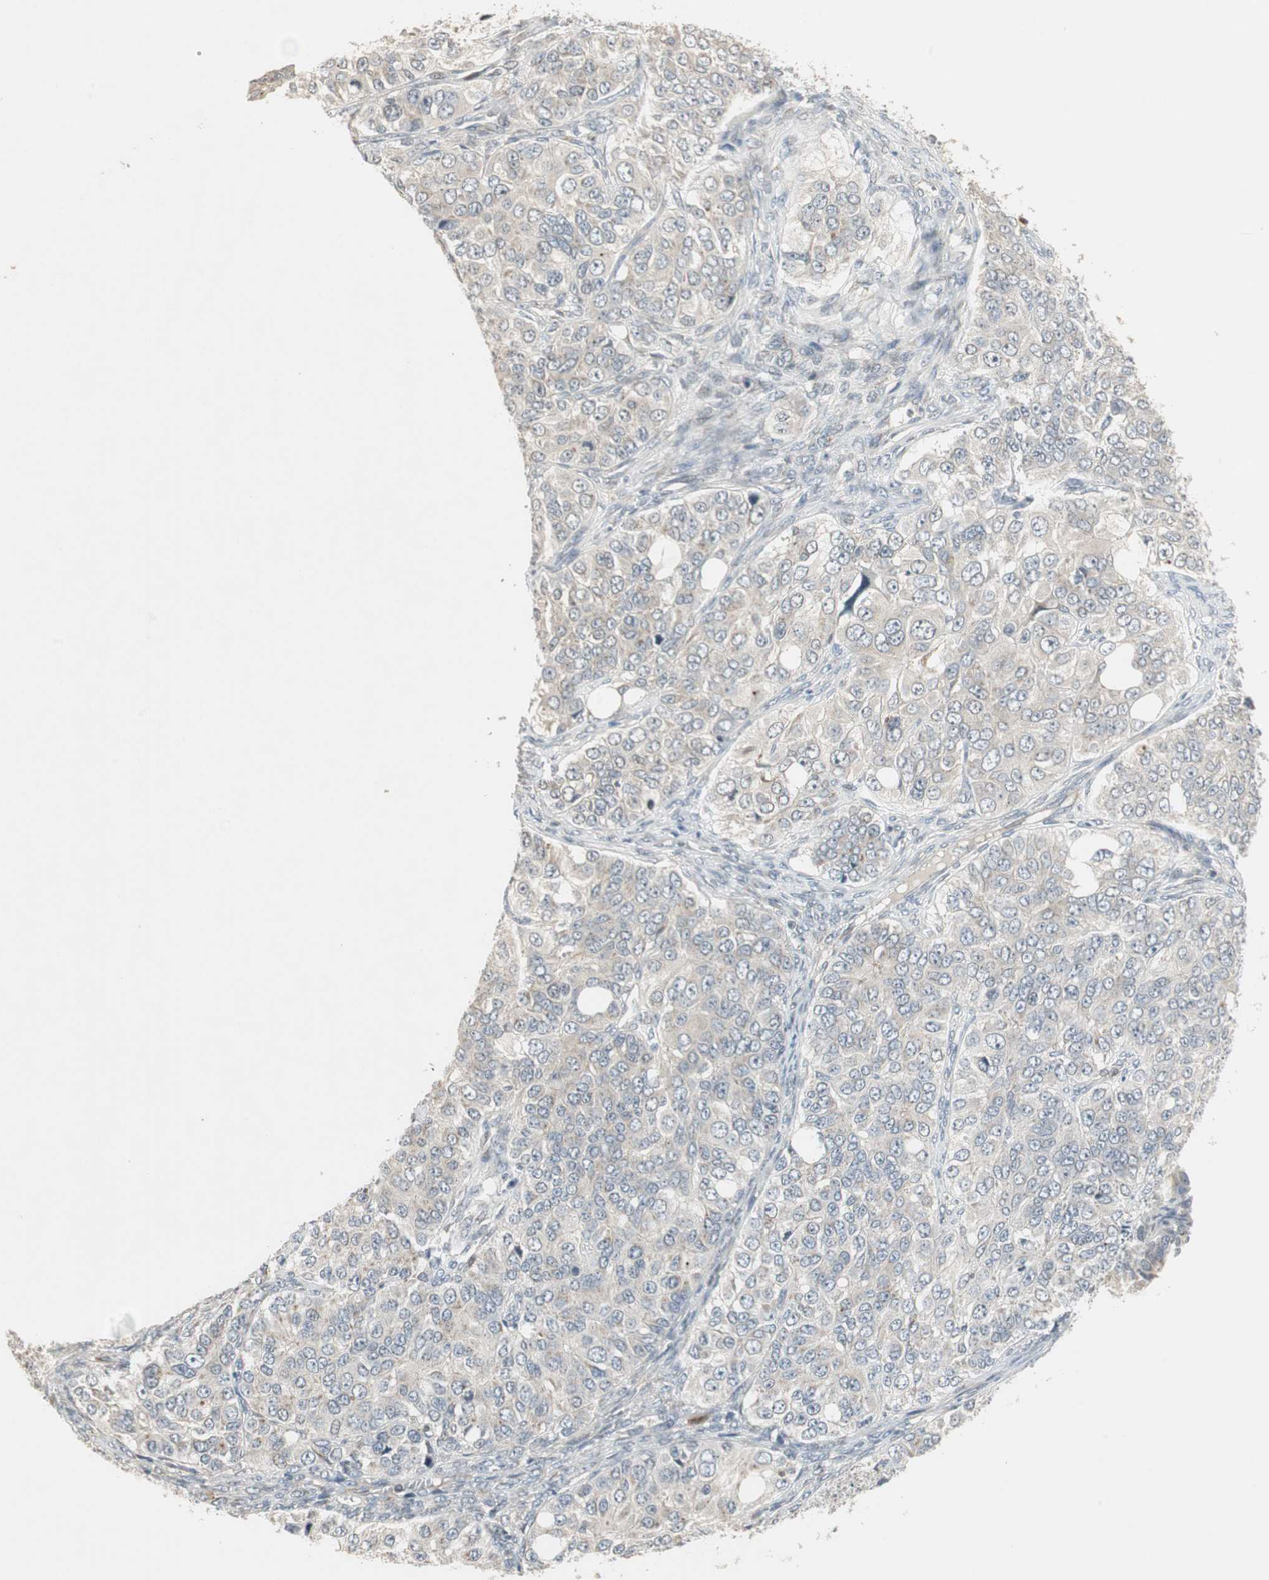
{"staining": {"intensity": "weak", "quantity": "25%-75%", "location": "cytoplasmic/membranous"}, "tissue": "ovarian cancer", "cell_type": "Tumor cells", "image_type": "cancer", "snomed": [{"axis": "morphology", "description": "Carcinoma, endometroid"}, {"axis": "topography", "description": "Ovary"}], "caption": "Weak cytoplasmic/membranous expression is appreciated in approximately 25%-75% of tumor cells in ovarian cancer (endometroid carcinoma).", "gene": "SNX4", "patient": {"sex": "female", "age": 51}}